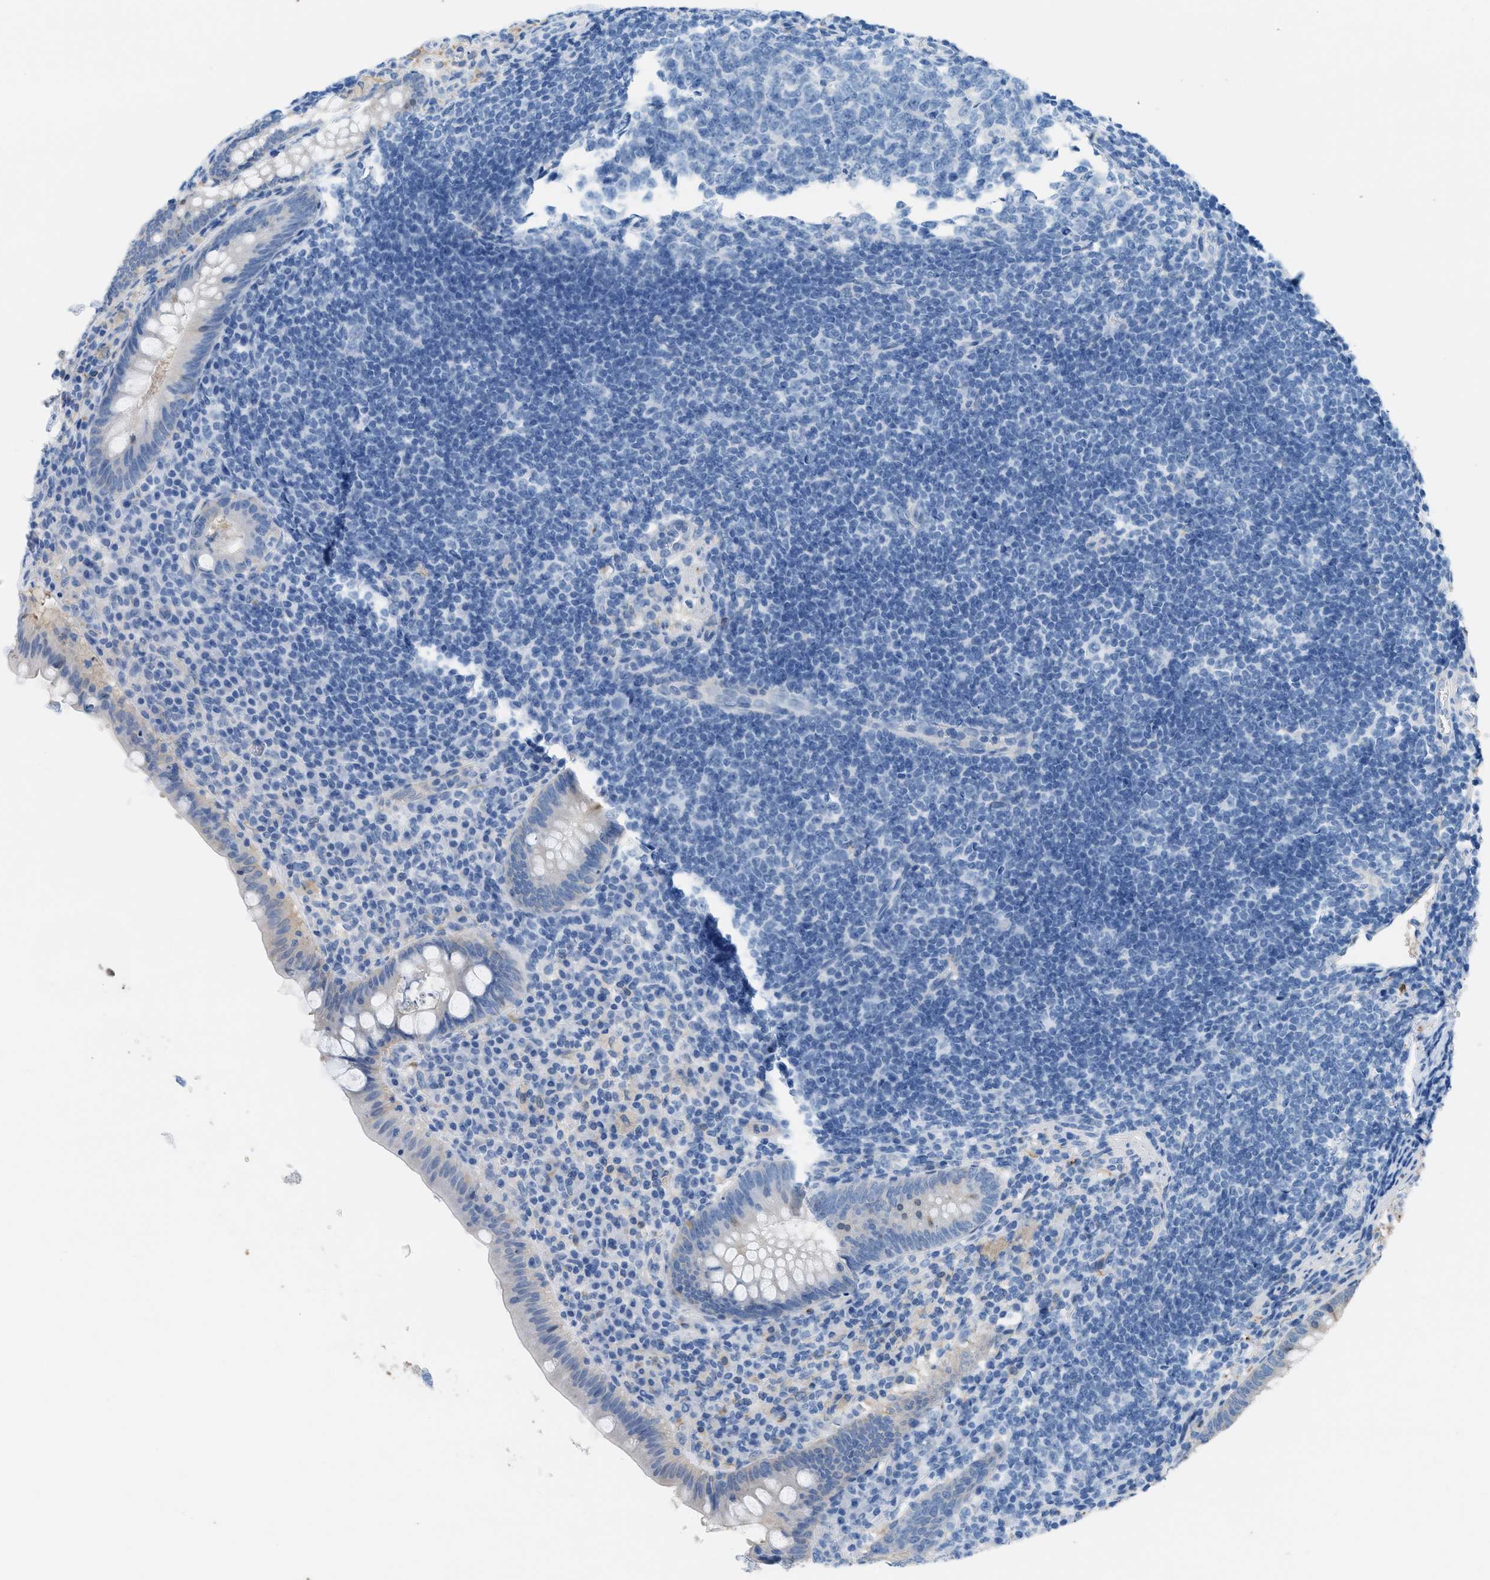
{"staining": {"intensity": "negative", "quantity": "none", "location": "none"}, "tissue": "appendix", "cell_type": "Glandular cells", "image_type": "normal", "snomed": [{"axis": "morphology", "description": "Normal tissue, NOS"}, {"axis": "topography", "description": "Appendix"}], "caption": "A photomicrograph of human appendix is negative for staining in glandular cells. (Stains: DAB (3,3'-diaminobenzidine) immunohistochemistry (IHC) with hematoxylin counter stain, Microscopy: brightfield microscopy at high magnification).", "gene": "ASGR1", "patient": {"sex": "male", "age": 56}}